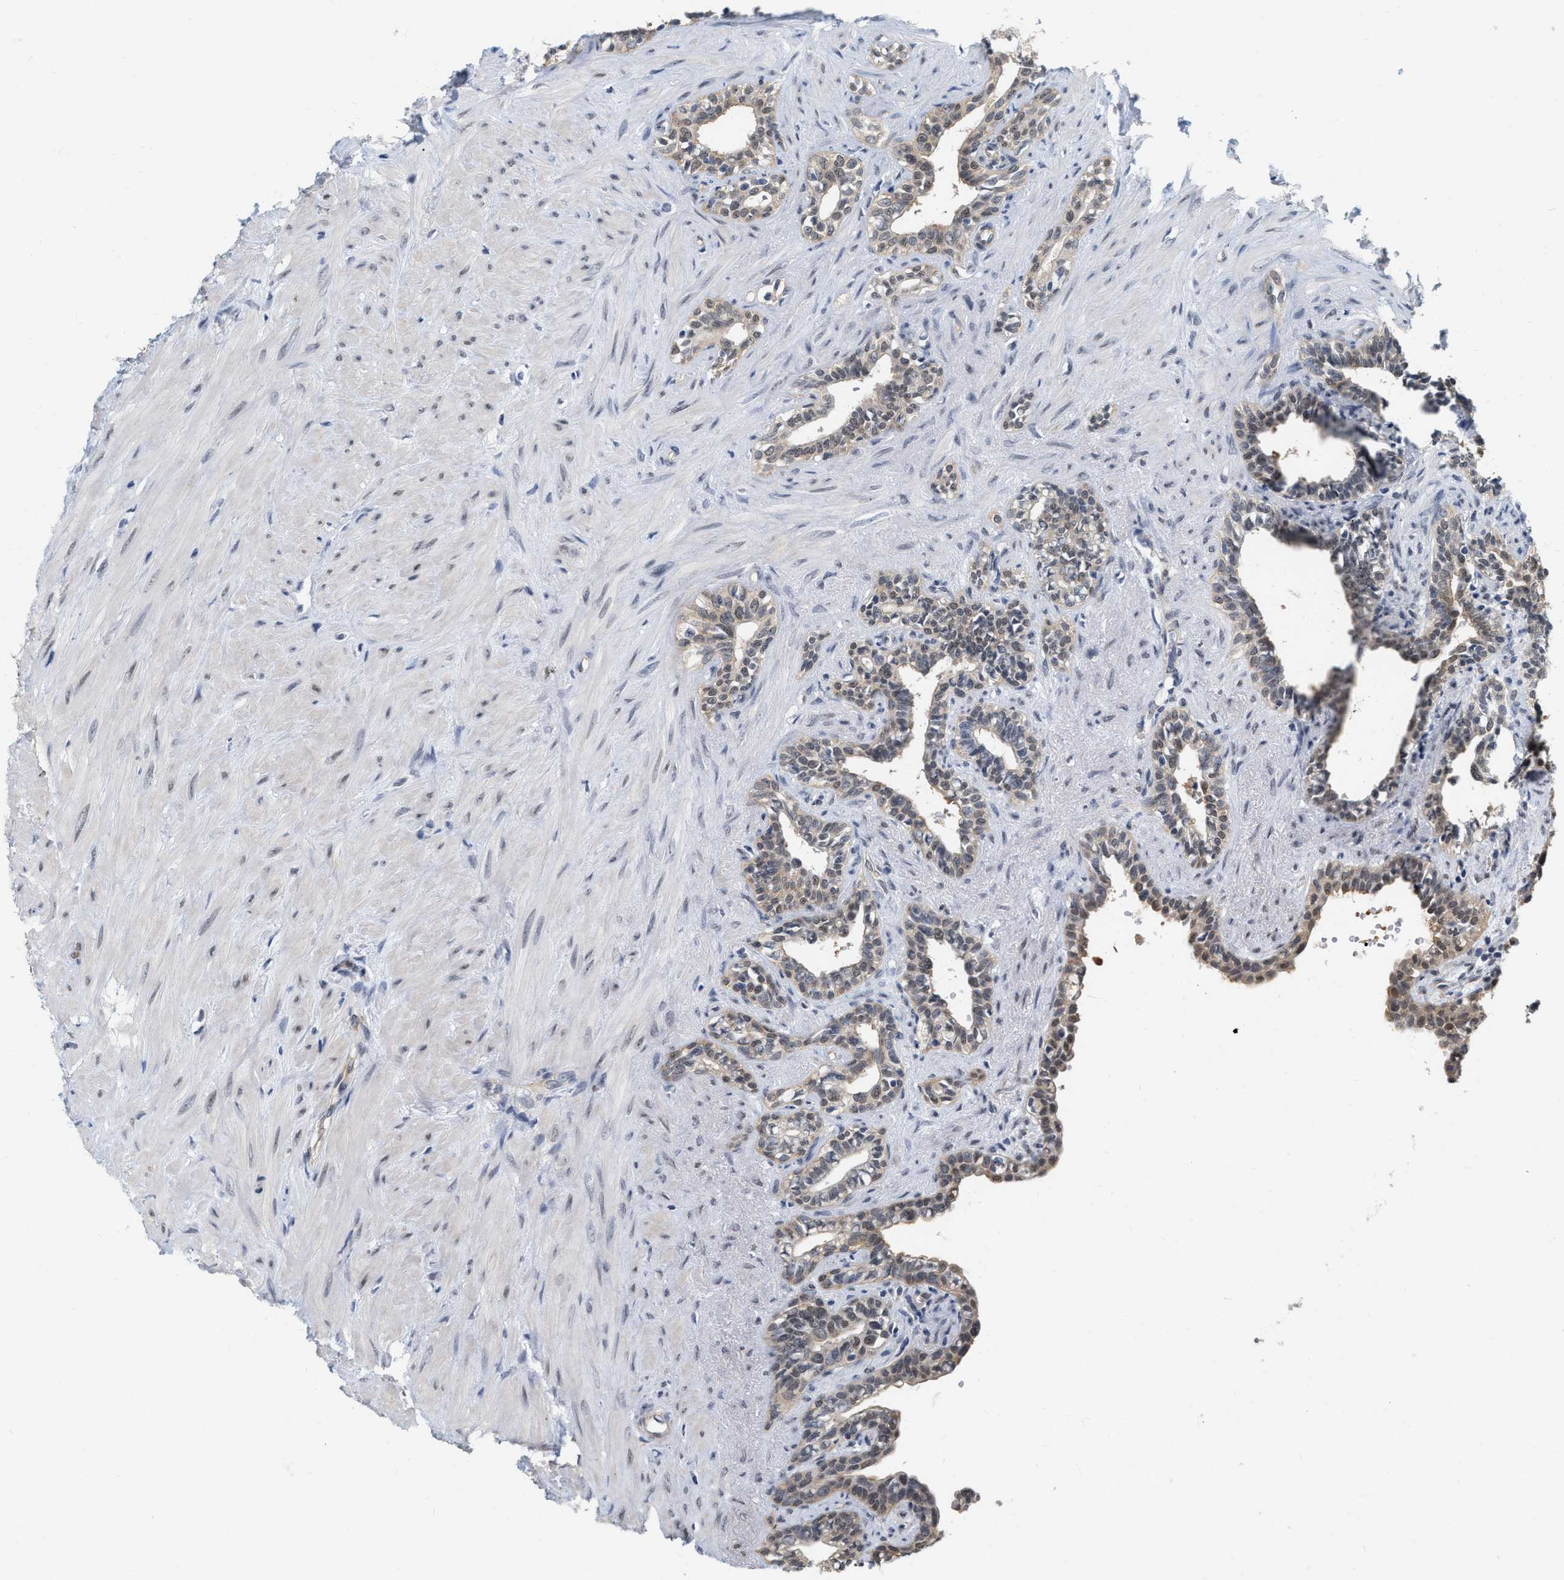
{"staining": {"intensity": "weak", "quantity": "25%-75%", "location": "cytoplasmic/membranous,nuclear"}, "tissue": "seminal vesicle", "cell_type": "Glandular cells", "image_type": "normal", "snomed": [{"axis": "morphology", "description": "Normal tissue, NOS"}, {"axis": "morphology", "description": "Adenocarcinoma, High grade"}, {"axis": "topography", "description": "Prostate"}, {"axis": "topography", "description": "Seminal veicle"}], "caption": "Immunohistochemical staining of benign seminal vesicle reveals weak cytoplasmic/membranous,nuclear protein staining in about 25%-75% of glandular cells. (Stains: DAB in brown, nuclei in blue, Microscopy: brightfield microscopy at high magnification).", "gene": "RUVBL1", "patient": {"sex": "male", "age": 55}}